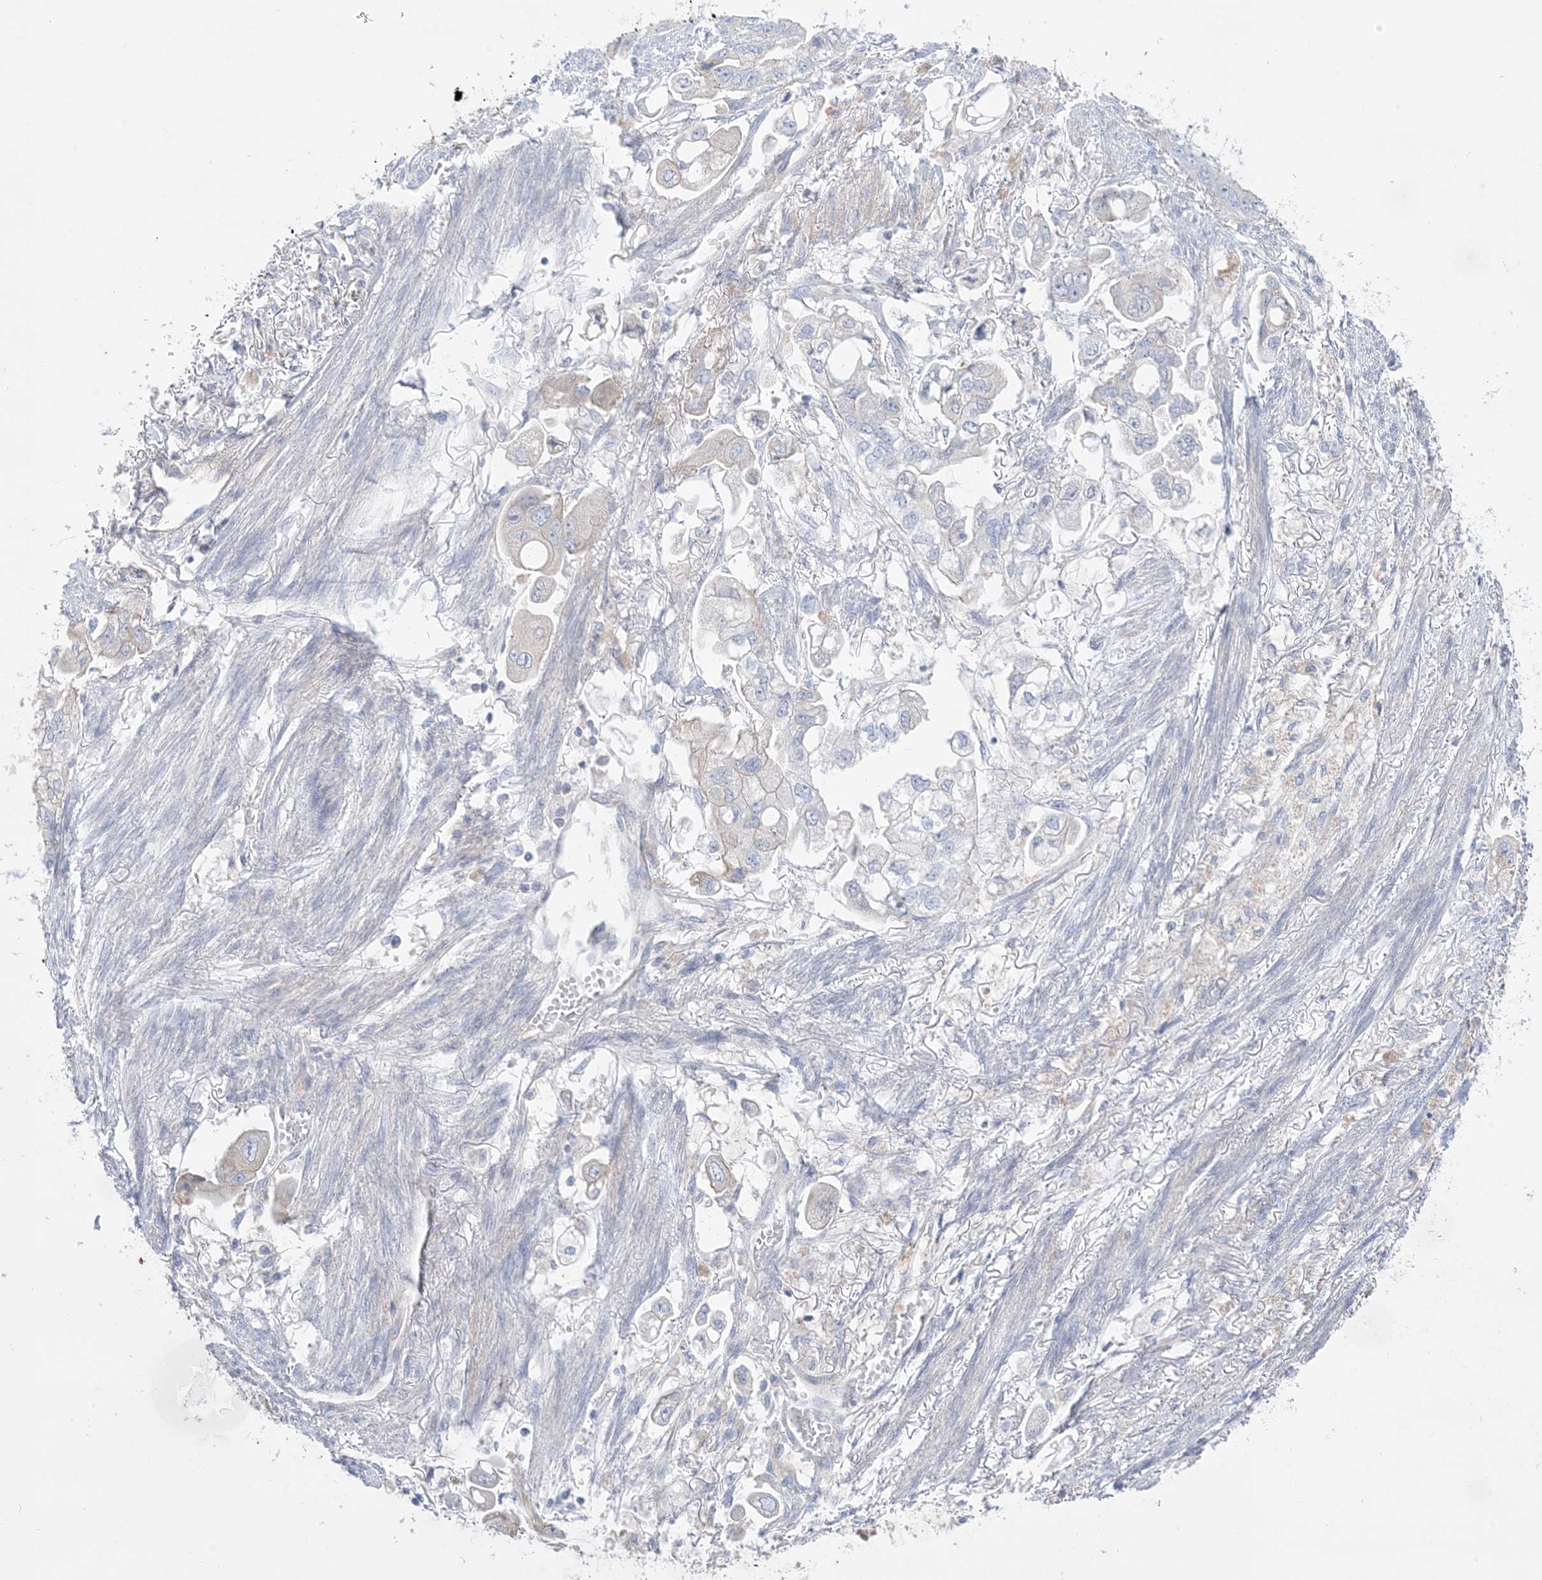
{"staining": {"intensity": "negative", "quantity": "none", "location": "none"}, "tissue": "stomach cancer", "cell_type": "Tumor cells", "image_type": "cancer", "snomed": [{"axis": "morphology", "description": "Adenocarcinoma, NOS"}, {"axis": "topography", "description": "Stomach"}], "caption": "Immunohistochemistry (IHC) micrograph of adenocarcinoma (stomach) stained for a protein (brown), which reveals no expression in tumor cells. Brightfield microscopy of immunohistochemistry (IHC) stained with DAB (brown) and hematoxylin (blue), captured at high magnification.", "gene": "ATP11C", "patient": {"sex": "male", "age": 62}}